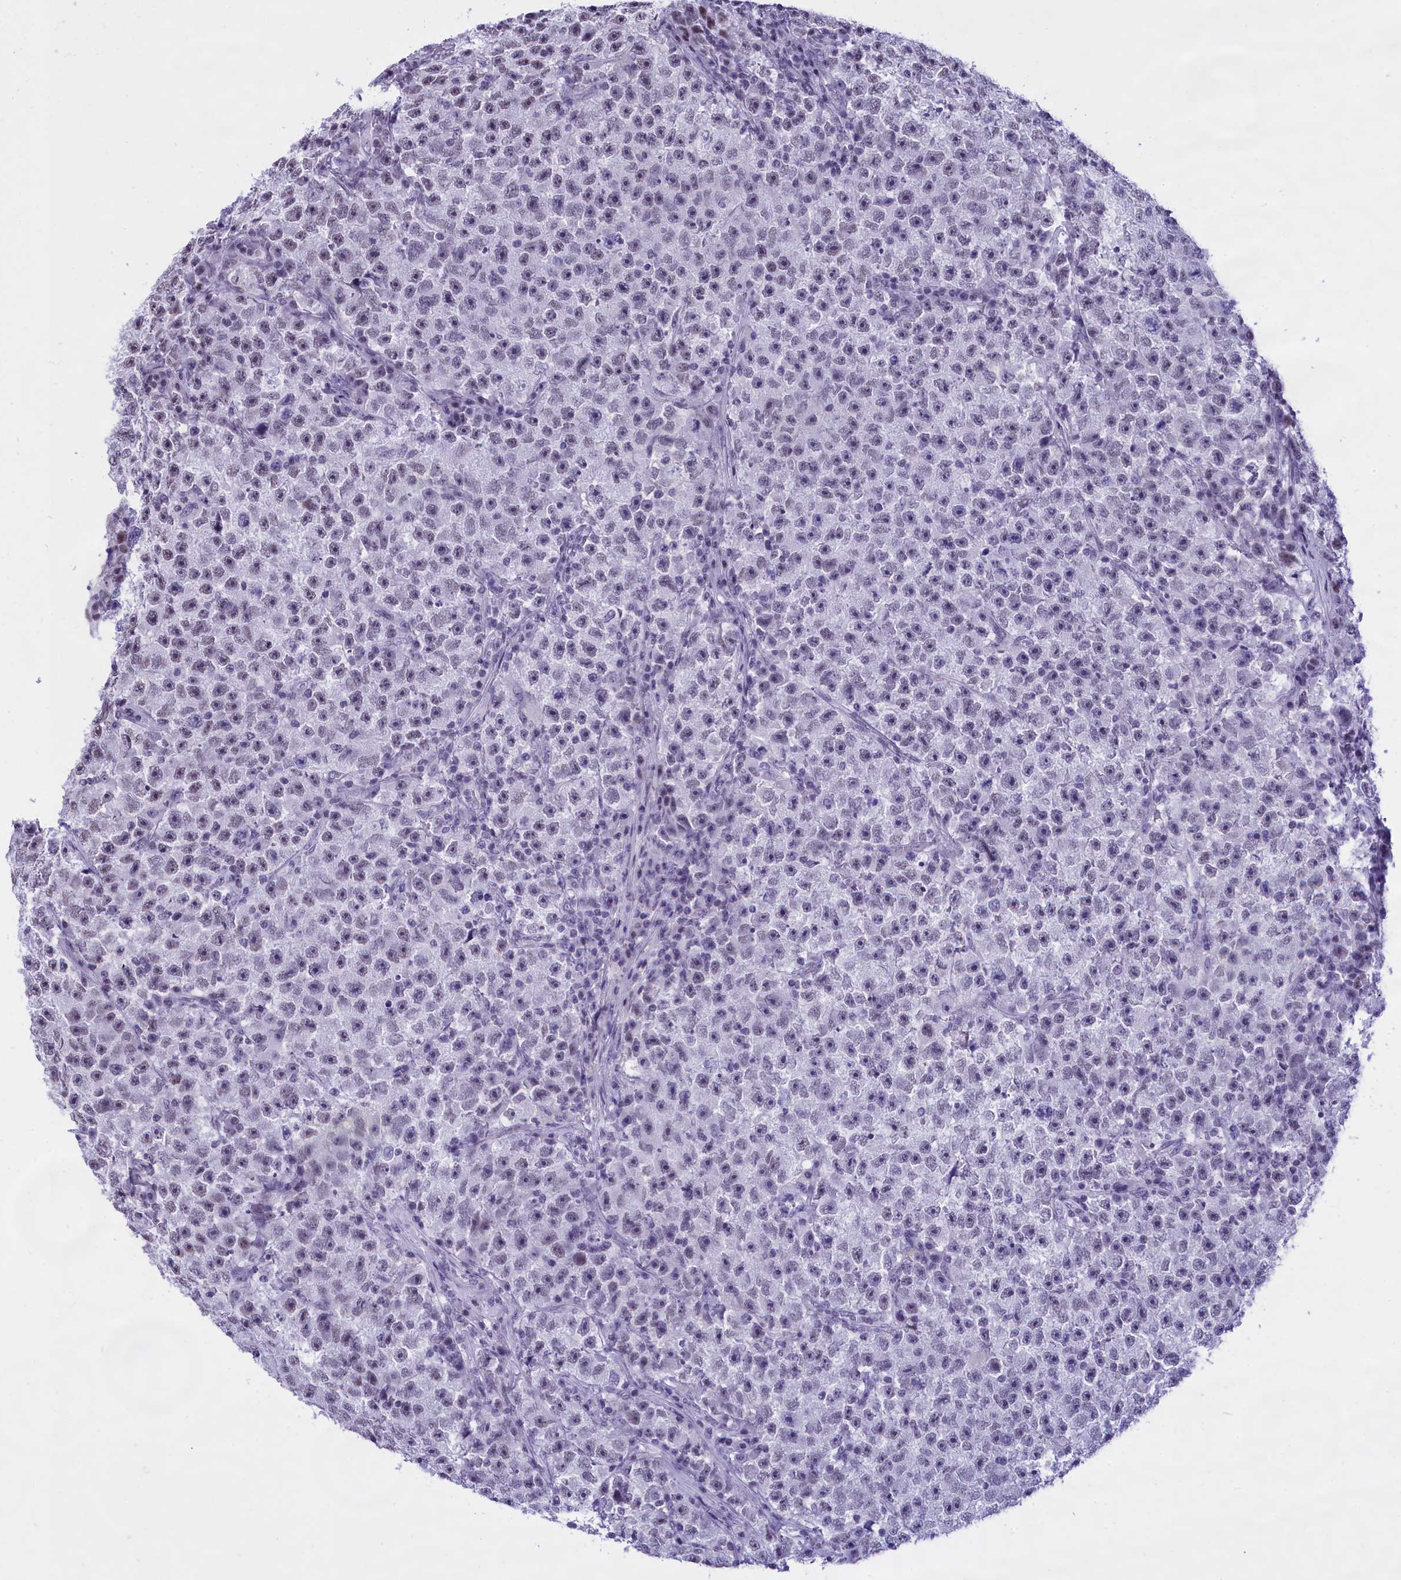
{"staining": {"intensity": "weak", "quantity": "<25%", "location": "nuclear"}, "tissue": "testis cancer", "cell_type": "Tumor cells", "image_type": "cancer", "snomed": [{"axis": "morphology", "description": "Seminoma, NOS"}, {"axis": "topography", "description": "Testis"}], "caption": "An immunohistochemistry histopathology image of testis seminoma is shown. There is no staining in tumor cells of testis seminoma.", "gene": "SPIRE2", "patient": {"sex": "male", "age": 22}}